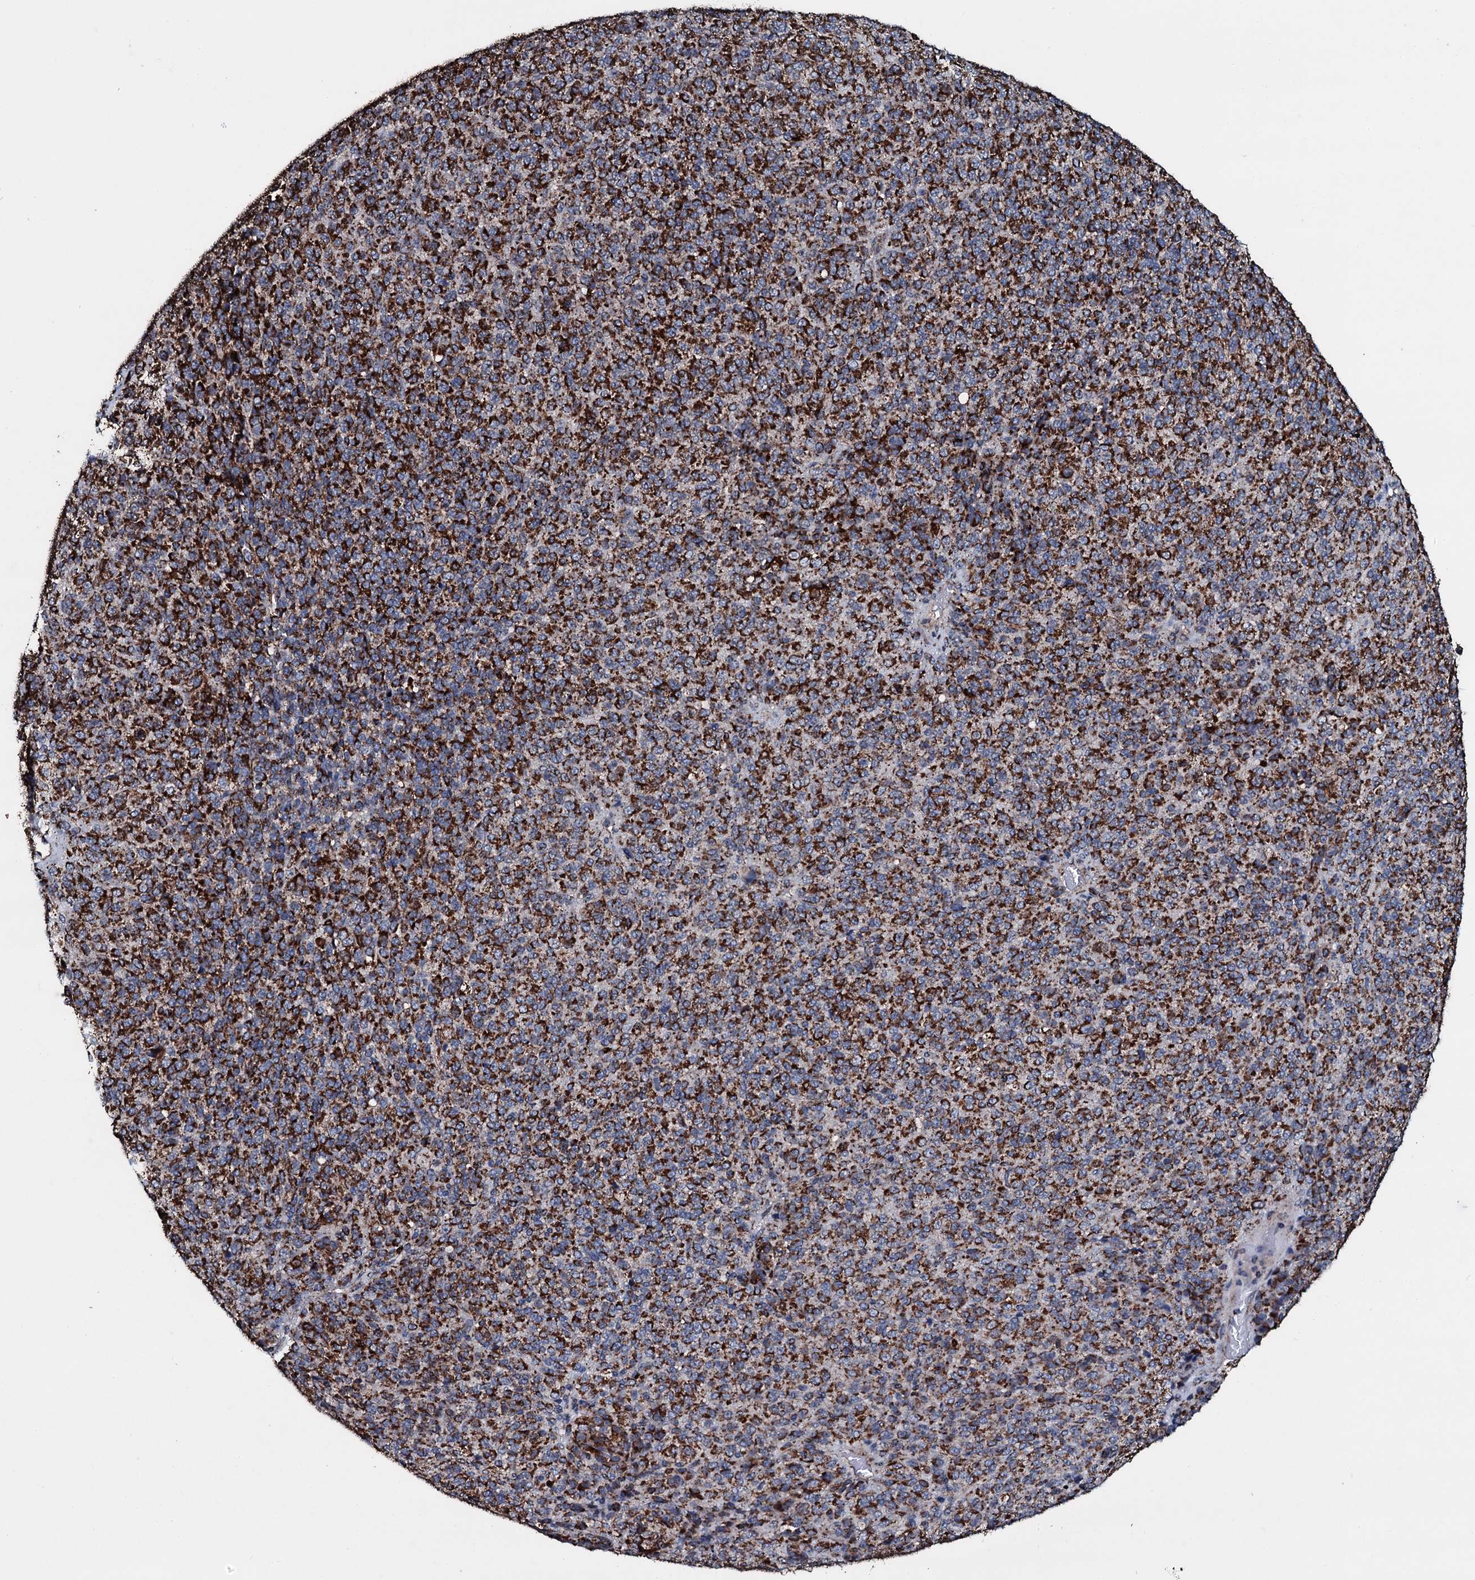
{"staining": {"intensity": "strong", "quantity": ">75%", "location": "cytoplasmic/membranous"}, "tissue": "melanoma", "cell_type": "Tumor cells", "image_type": "cancer", "snomed": [{"axis": "morphology", "description": "Malignant melanoma, Metastatic site"}, {"axis": "topography", "description": "Brain"}], "caption": "IHC of human malignant melanoma (metastatic site) reveals high levels of strong cytoplasmic/membranous expression in about >75% of tumor cells.", "gene": "DYNC2I2", "patient": {"sex": "female", "age": 56}}